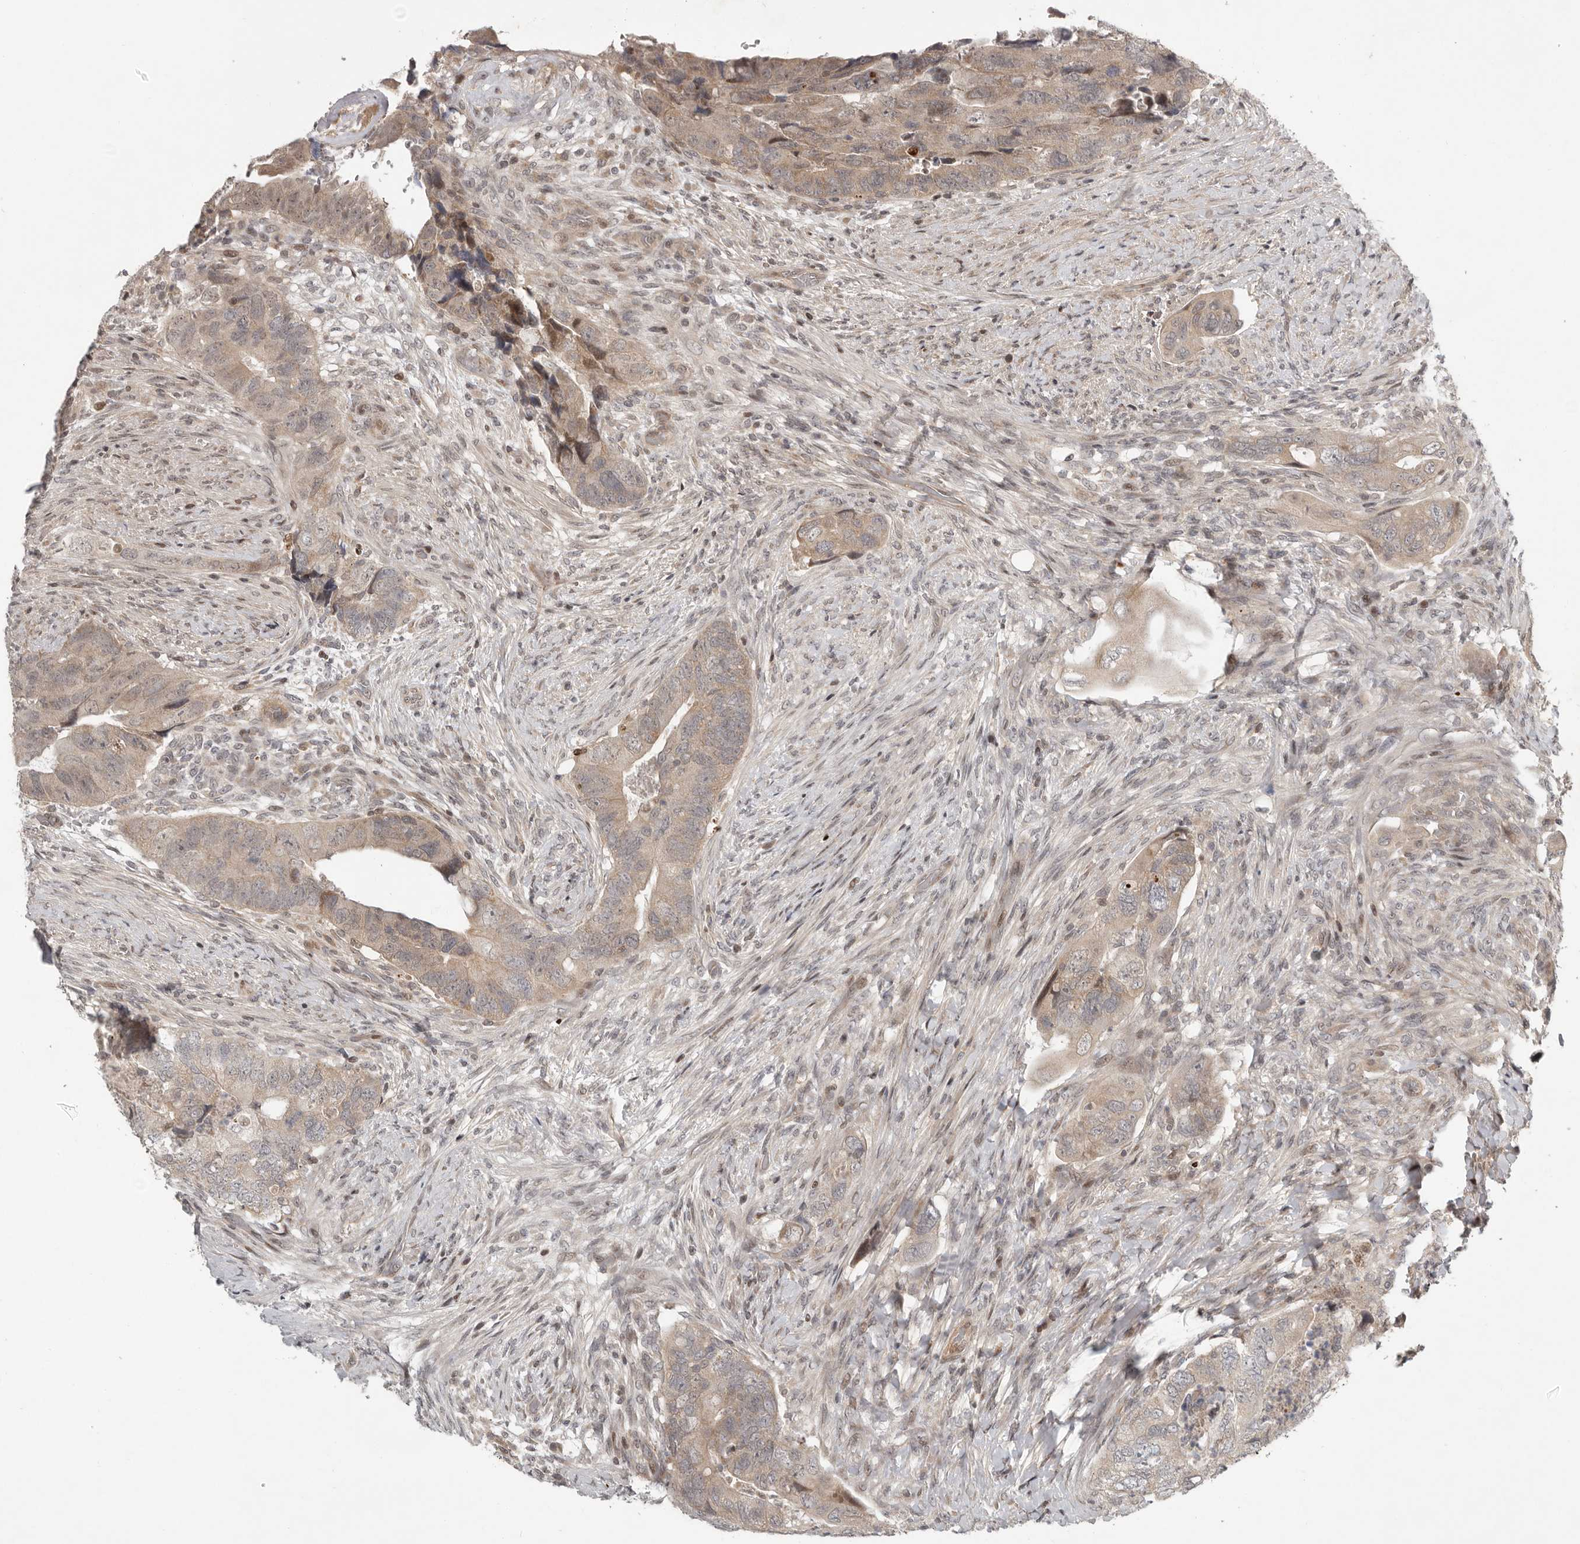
{"staining": {"intensity": "weak", "quantity": ">75%", "location": "cytoplasmic/membranous"}, "tissue": "colorectal cancer", "cell_type": "Tumor cells", "image_type": "cancer", "snomed": [{"axis": "morphology", "description": "Adenocarcinoma, NOS"}, {"axis": "topography", "description": "Rectum"}], "caption": "The immunohistochemical stain labels weak cytoplasmic/membranous positivity in tumor cells of colorectal cancer (adenocarcinoma) tissue. (DAB (3,3'-diaminobenzidine) = brown stain, brightfield microscopy at high magnification).", "gene": "RABIF", "patient": {"sex": "male", "age": 63}}